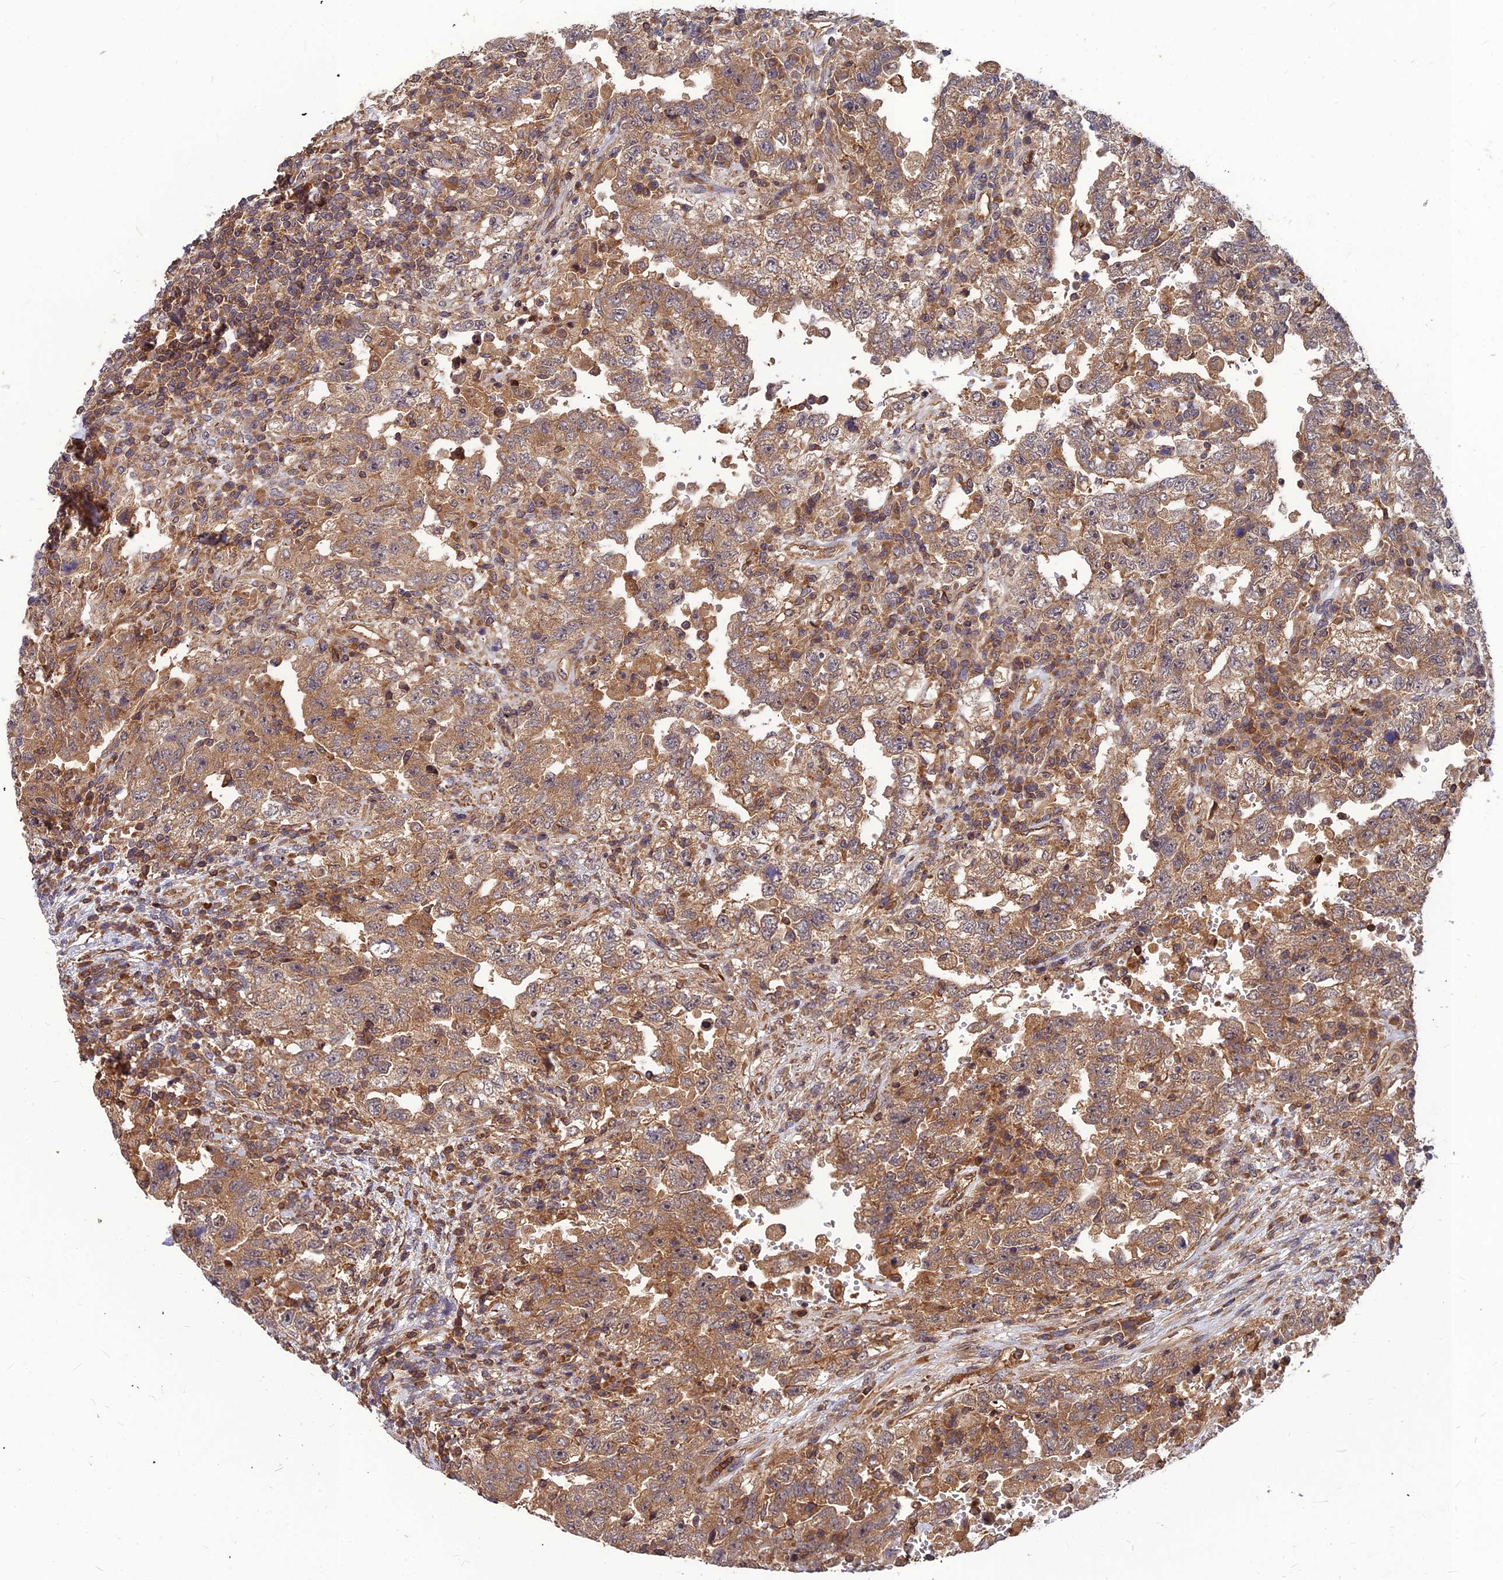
{"staining": {"intensity": "moderate", "quantity": ">75%", "location": "cytoplasmic/membranous"}, "tissue": "testis cancer", "cell_type": "Tumor cells", "image_type": "cancer", "snomed": [{"axis": "morphology", "description": "Carcinoma, Embryonal, NOS"}, {"axis": "topography", "description": "Testis"}], "caption": "About >75% of tumor cells in embryonal carcinoma (testis) demonstrate moderate cytoplasmic/membranous protein expression as visualized by brown immunohistochemical staining.", "gene": "ZNF467", "patient": {"sex": "male", "age": 26}}